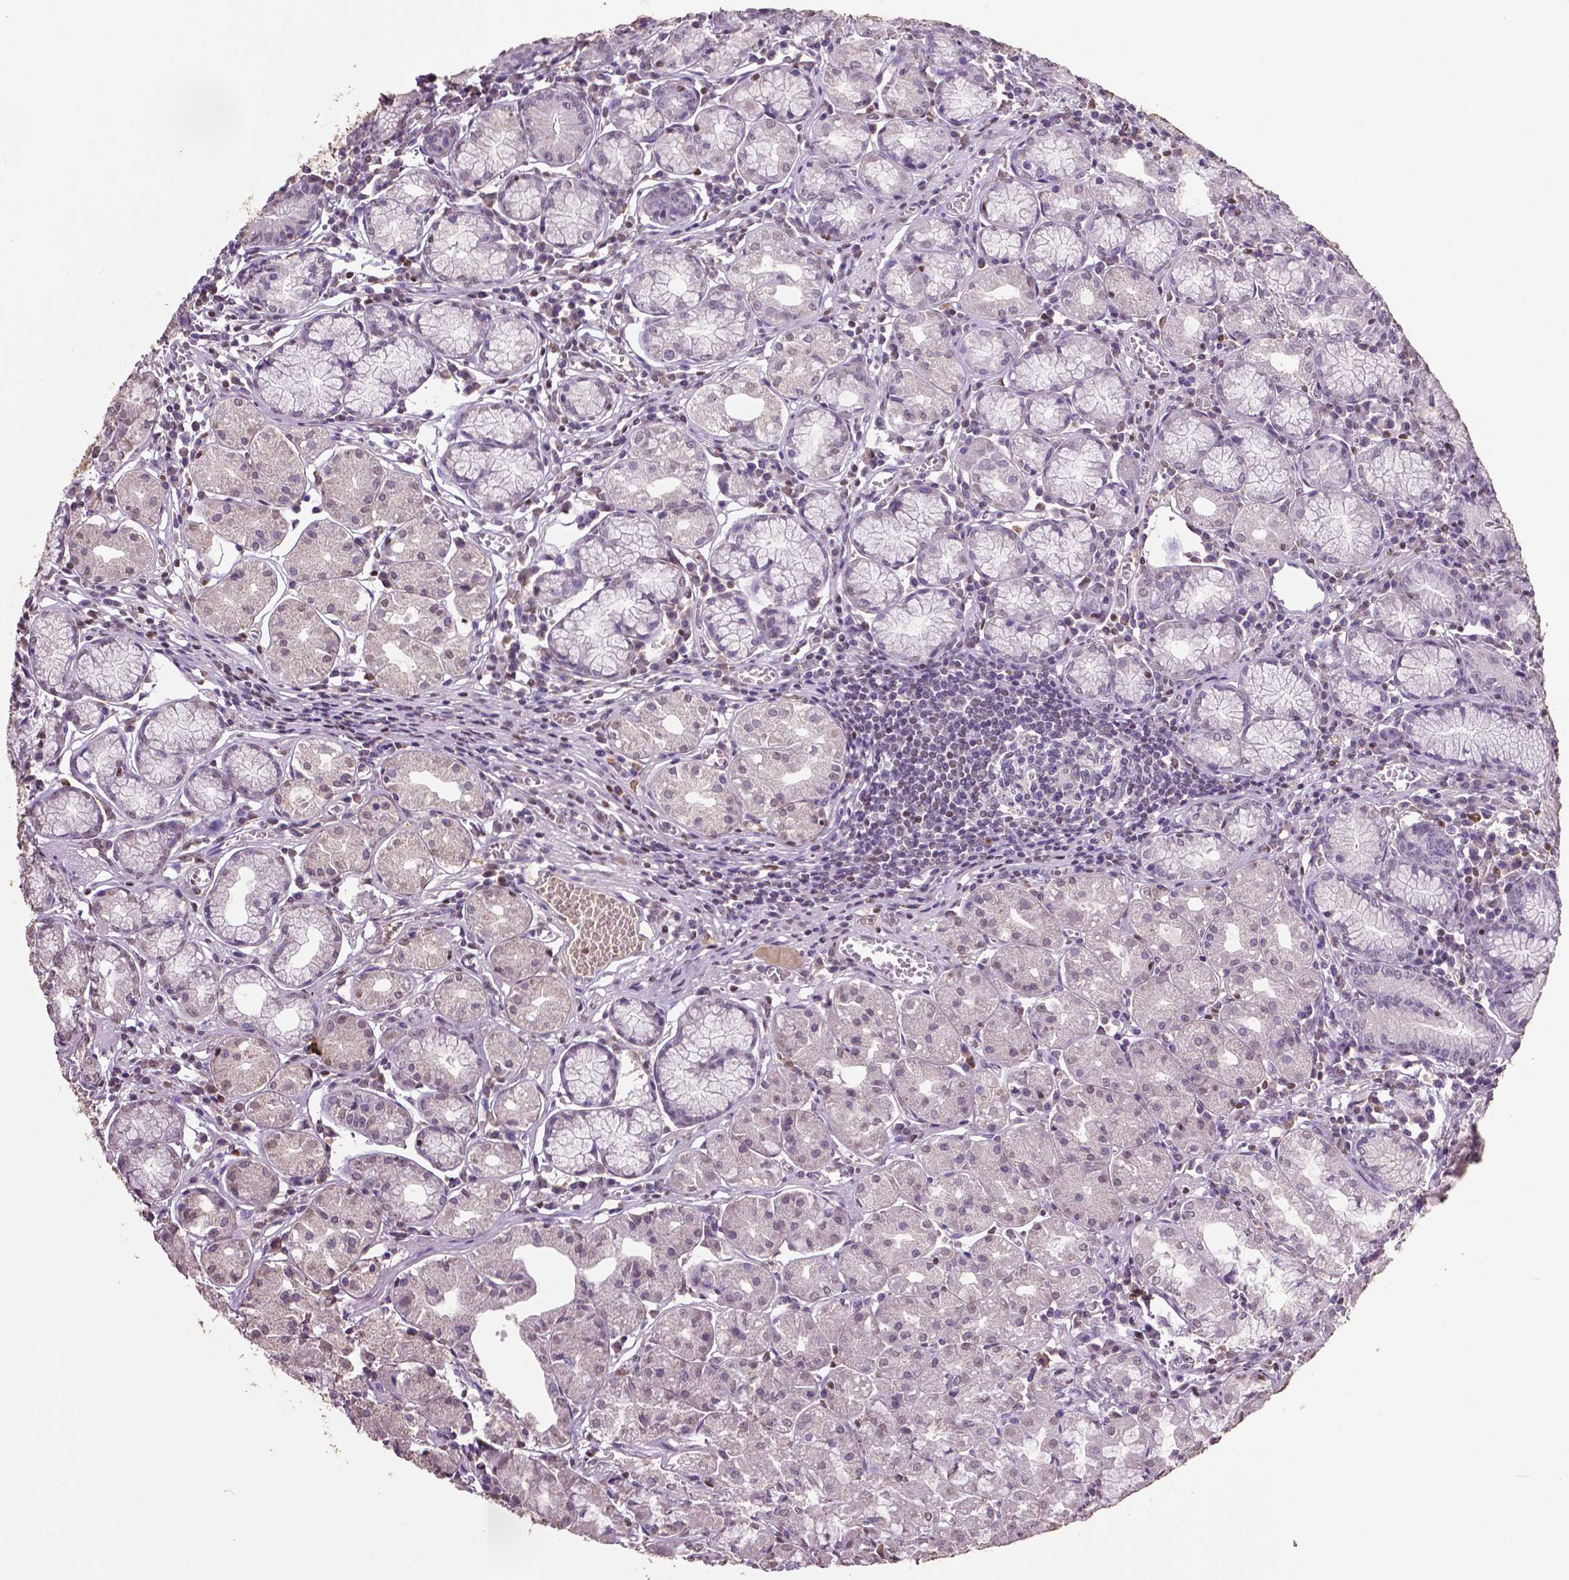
{"staining": {"intensity": "weak", "quantity": "<25%", "location": "nuclear"}, "tissue": "stomach", "cell_type": "Glandular cells", "image_type": "normal", "snomed": [{"axis": "morphology", "description": "Normal tissue, NOS"}, {"axis": "topography", "description": "Stomach"}], "caption": "Immunohistochemistry (IHC) of unremarkable human stomach reveals no positivity in glandular cells.", "gene": "RUNX3", "patient": {"sex": "male", "age": 55}}